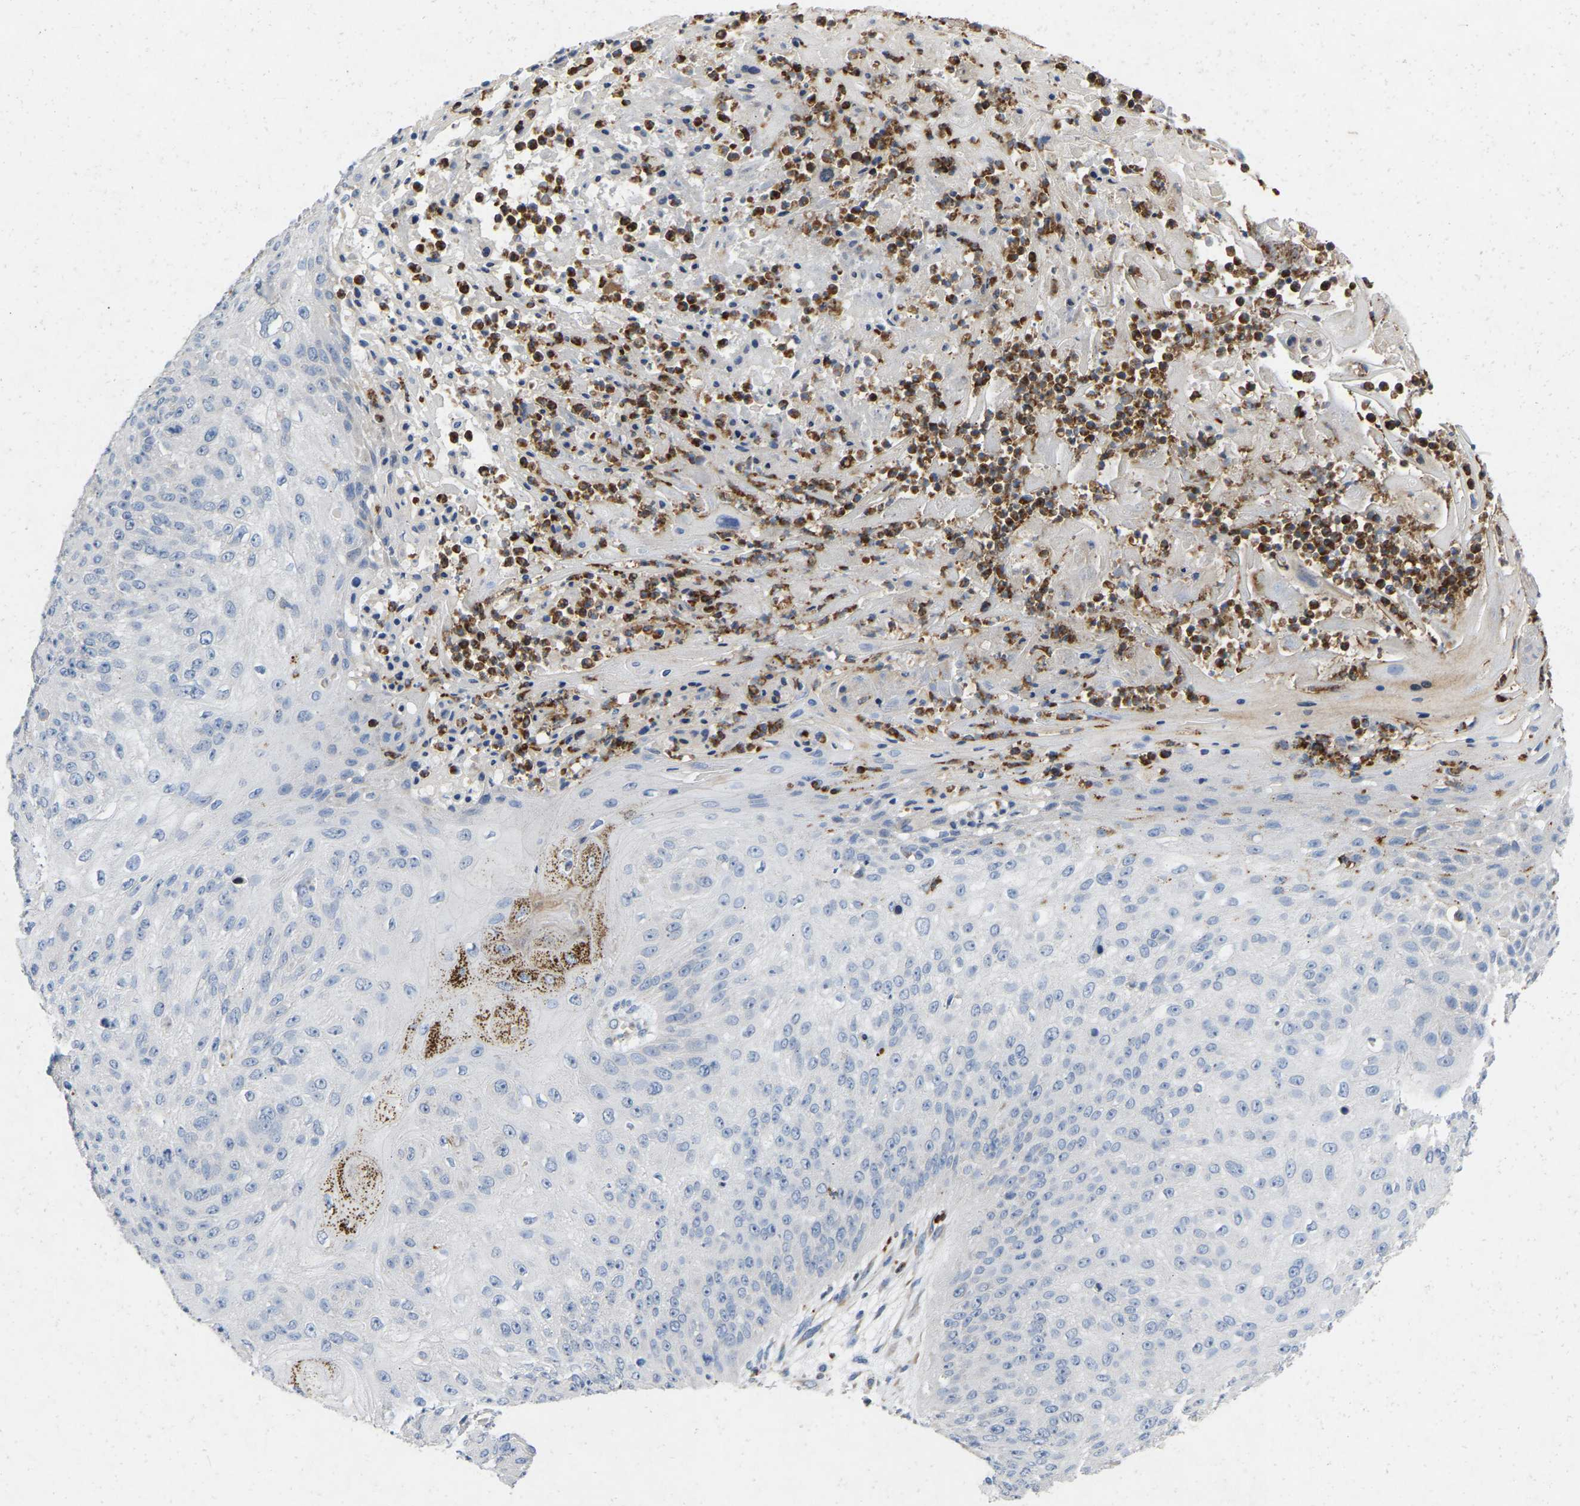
{"staining": {"intensity": "negative", "quantity": "none", "location": "none"}, "tissue": "skin cancer", "cell_type": "Tumor cells", "image_type": "cancer", "snomed": [{"axis": "morphology", "description": "Squamous cell carcinoma, NOS"}, {"axis": "topography", "description": "Skin"}], "caption": "Skin cancer stained for a protein using IHC displays no expression tumor cells.", "gene": "RHEB", "patient": {"sex": "female", "age": 80}}